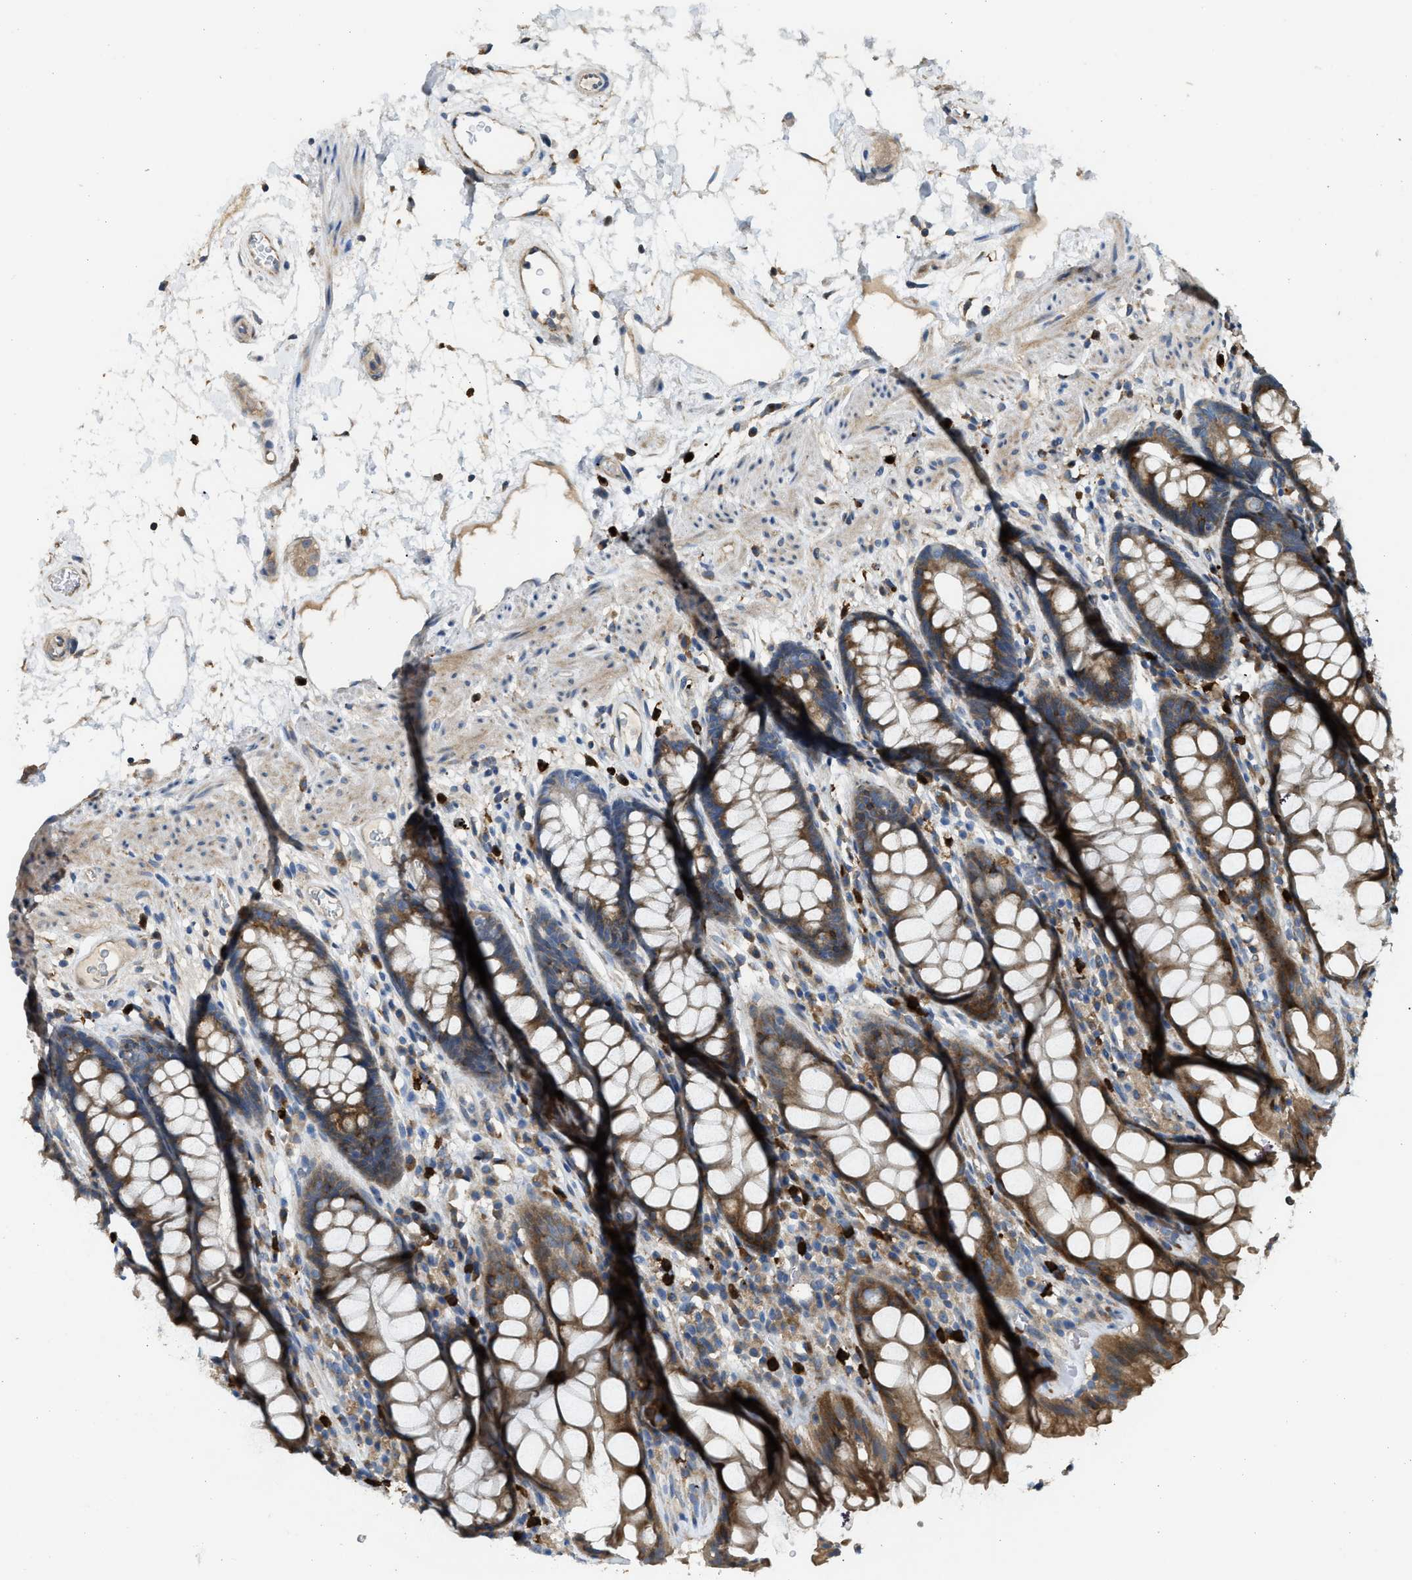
{"staining": {"intensity": "moderate", "quantity": ">75%", "location": "cytoplasmic/membranous"}, "tissue": "rectum", "cell_type": "Glandular cells", "image_type": "normal", "snomed": [{"axis": "morphology", "description": "Normal tissue, NOS"}, {"axis": "topography", "description": "Rectum"}], "caption": "DAB (3,3'-diaminobenzidine) immunohistochemical staining of unremarkable human rectum reveals moderate cytoplasmic/membranous protein expression in approximately >75% of glandular cells. (DAB IHC, brown staining for protein, blue staining for nuclei).", "gene": "TMEM68", "patient": {"sex": "male", "age": 64}}